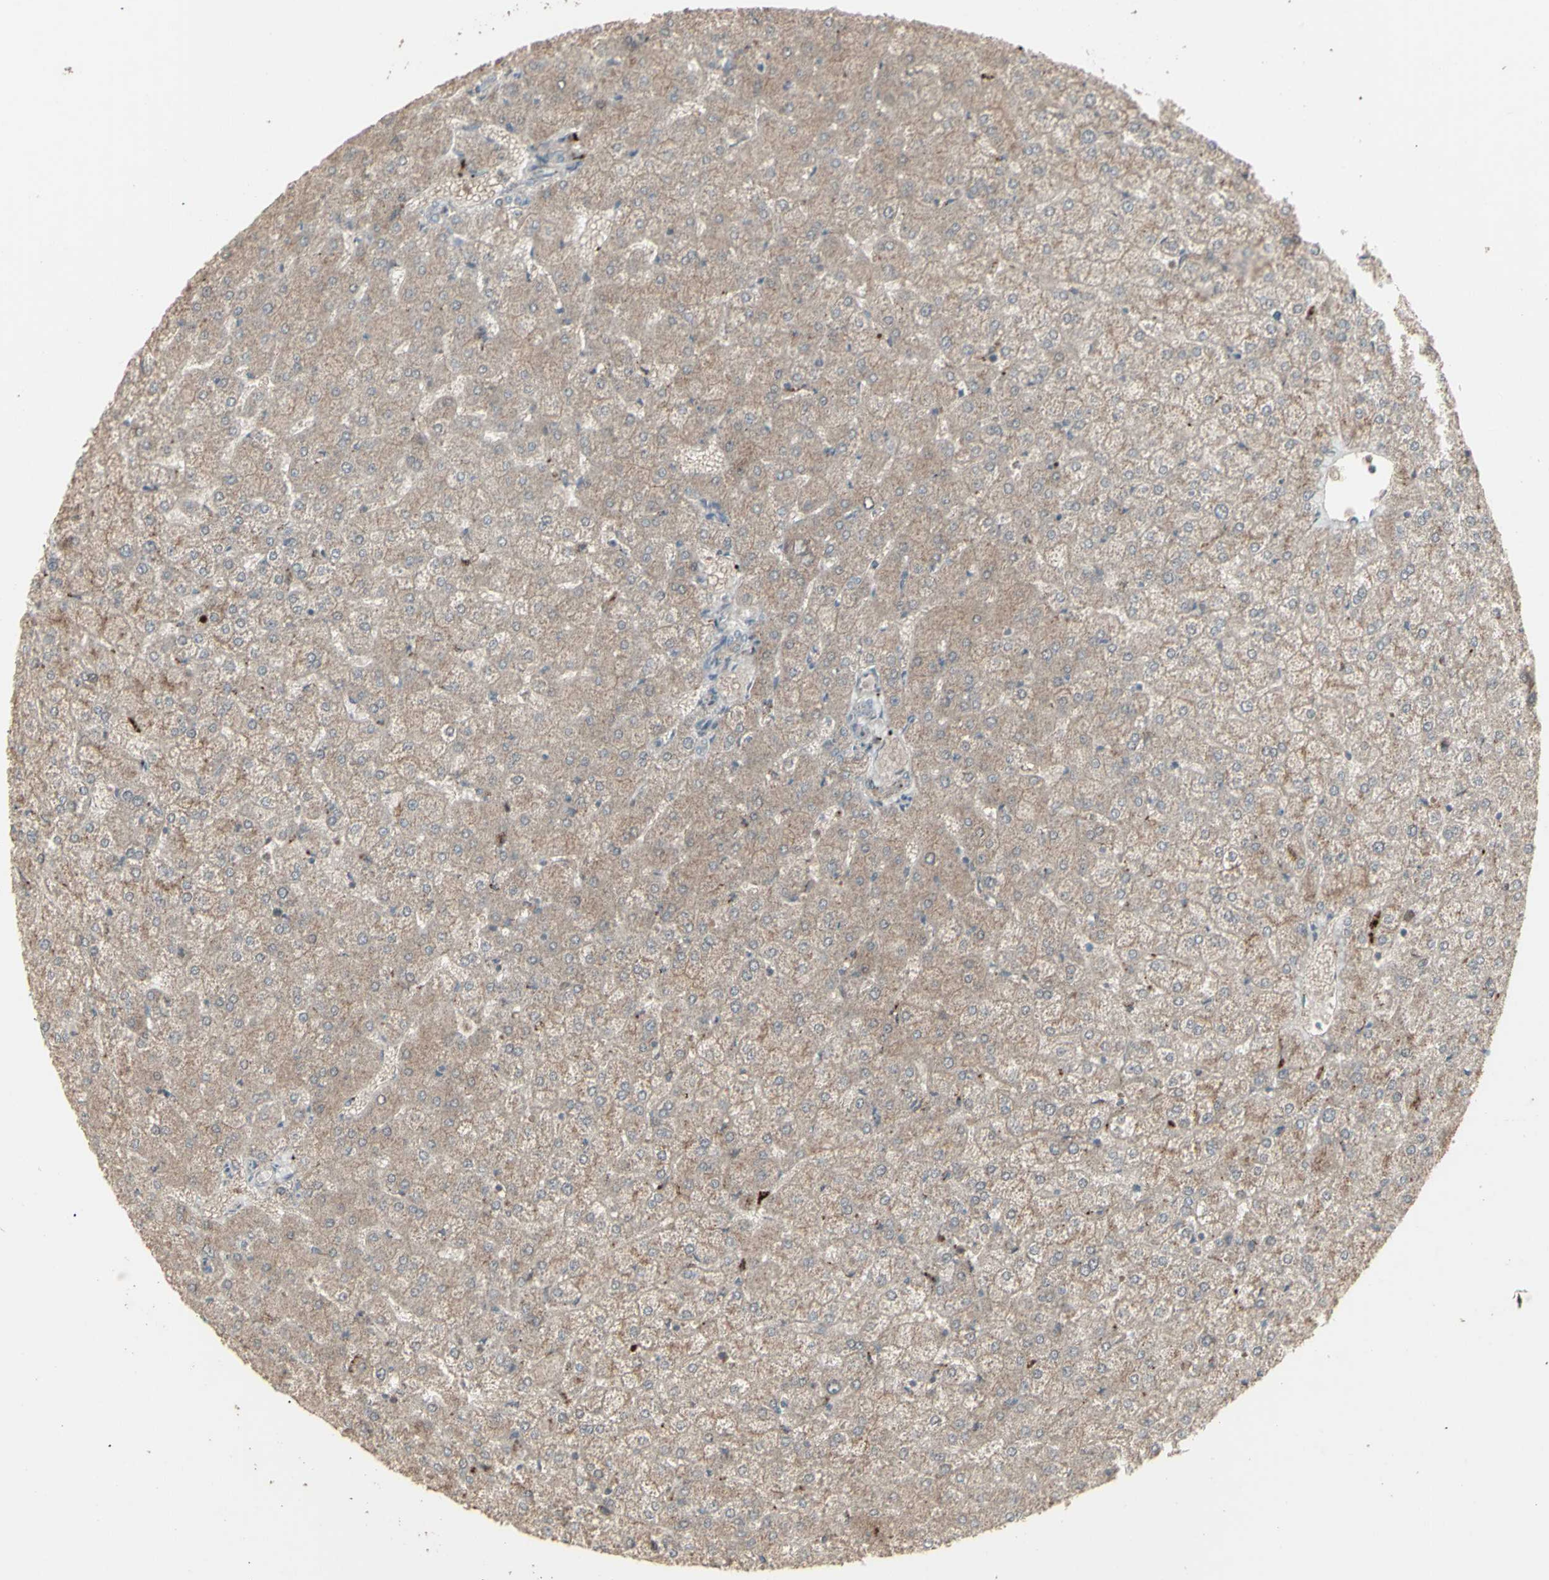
{"staining": {"intensity": "weak", "quantity": "<25%", "location": "cytoplasmic/membranous"}, "tissue": "liver", "cell_type": "Cholangiocytes", "image_type": "normal", "snomed": [{"axis": "morphology", "description": "Normal tissue, NOS"}, {"axis": "topography", "description": "Liver"}], "caption": "Micrograph shows no significant protein expression in cholangiocytes of unremarkable liver. (DAB IHC visualized using brightfield microscopy, high magnification).", "gene": "RNASEL", "patient": {"sex": "female", "age": 32}}